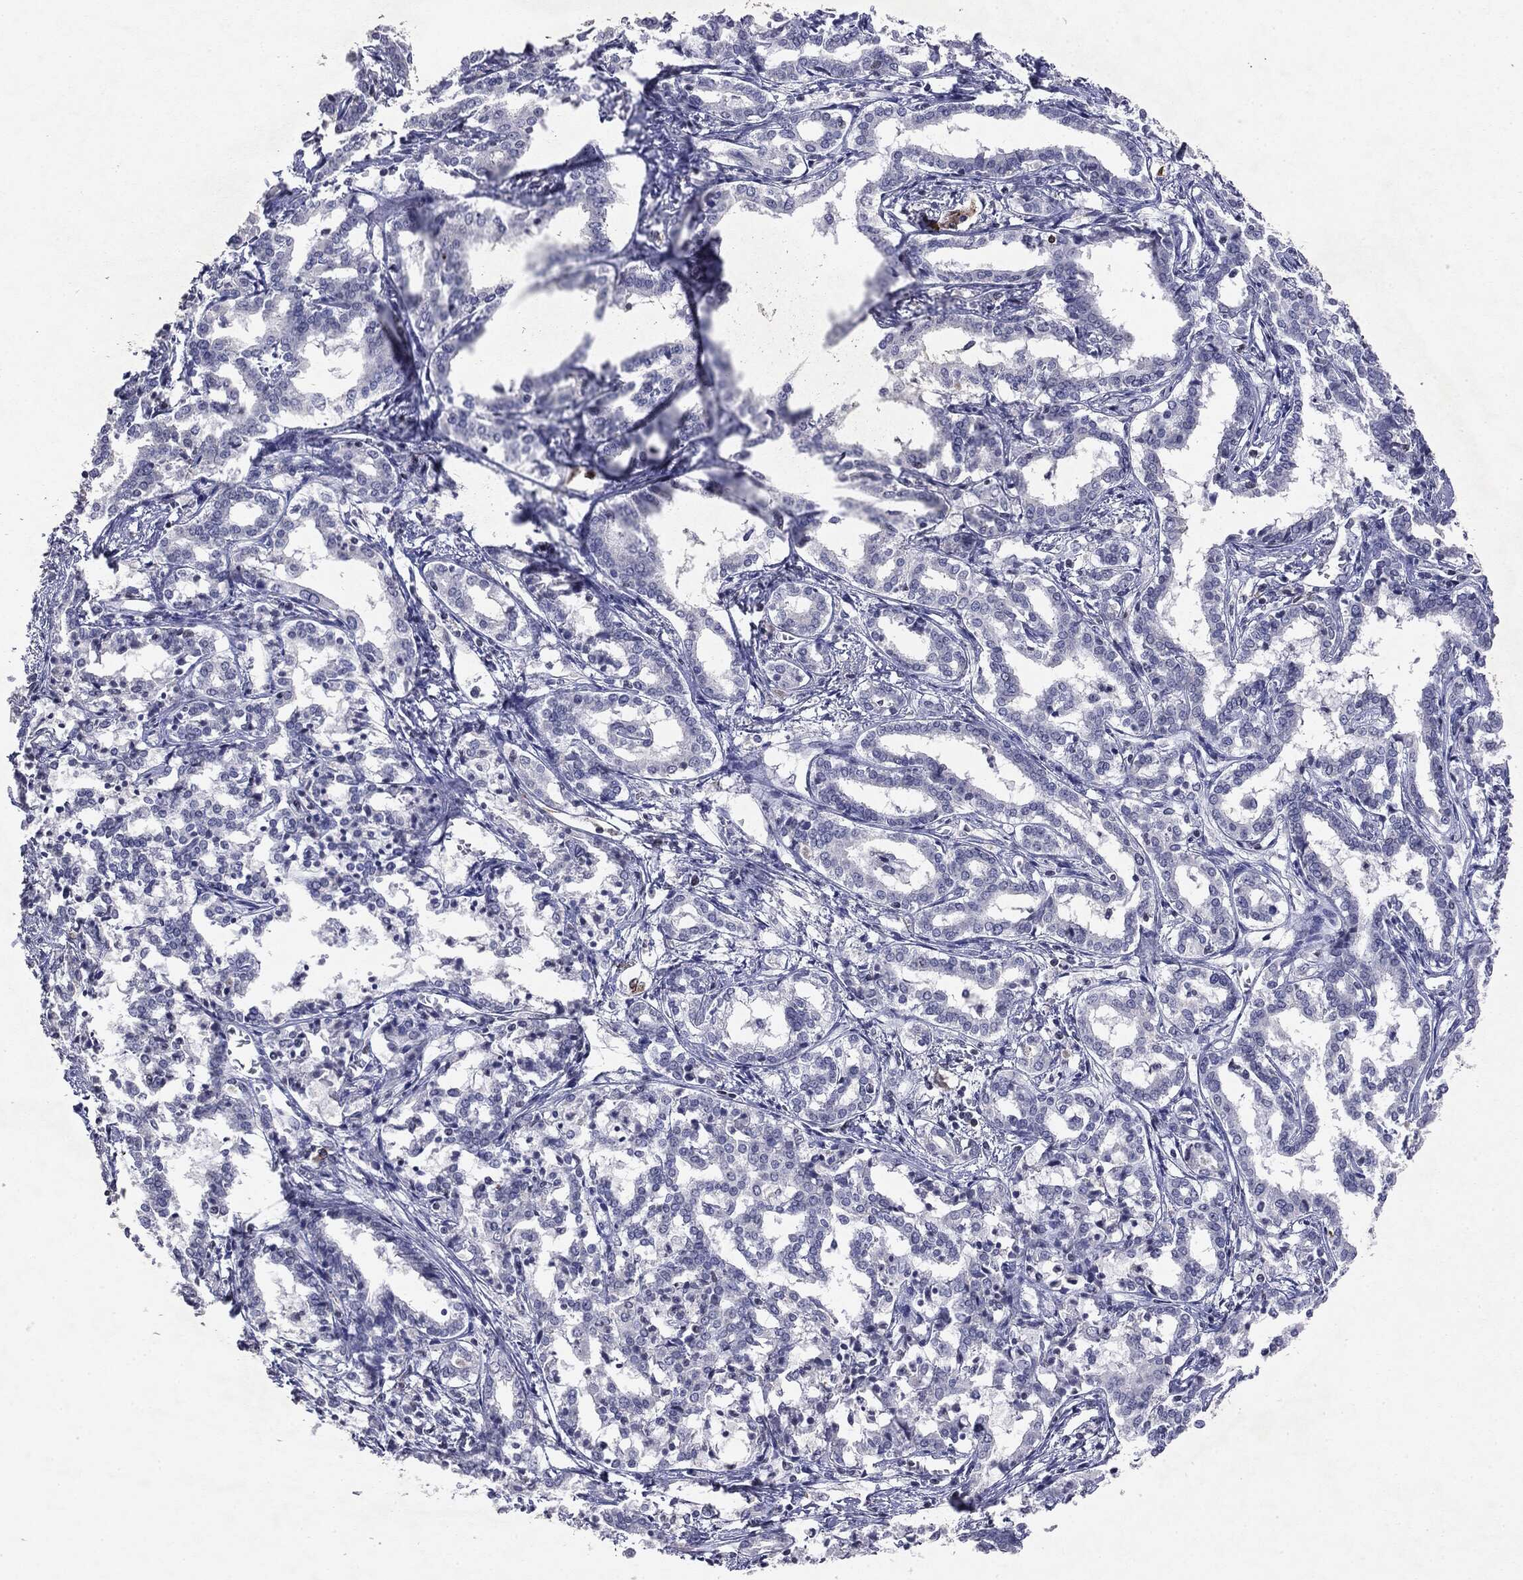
{"staining": {"intensity": "negative", "quantity": "none", "location": "none"}, "tissue": "liver cancer", "cell_type": "Tumor cells", "image_type": "cancer", "snomed": [{"axis": "morphology", "description": "Cholangiocarcinoma"}, {"axis": "topography", "description": "Liver"}], "caption": "Immunohistochemistry (IHC) histopathology image of human liver cancer (cholangiocarcinoma) stained for a protein (brown), which displays no staining in tumor cells.", "gene": "KIF2C", "patient": {"sex": "female", "age": 47}}